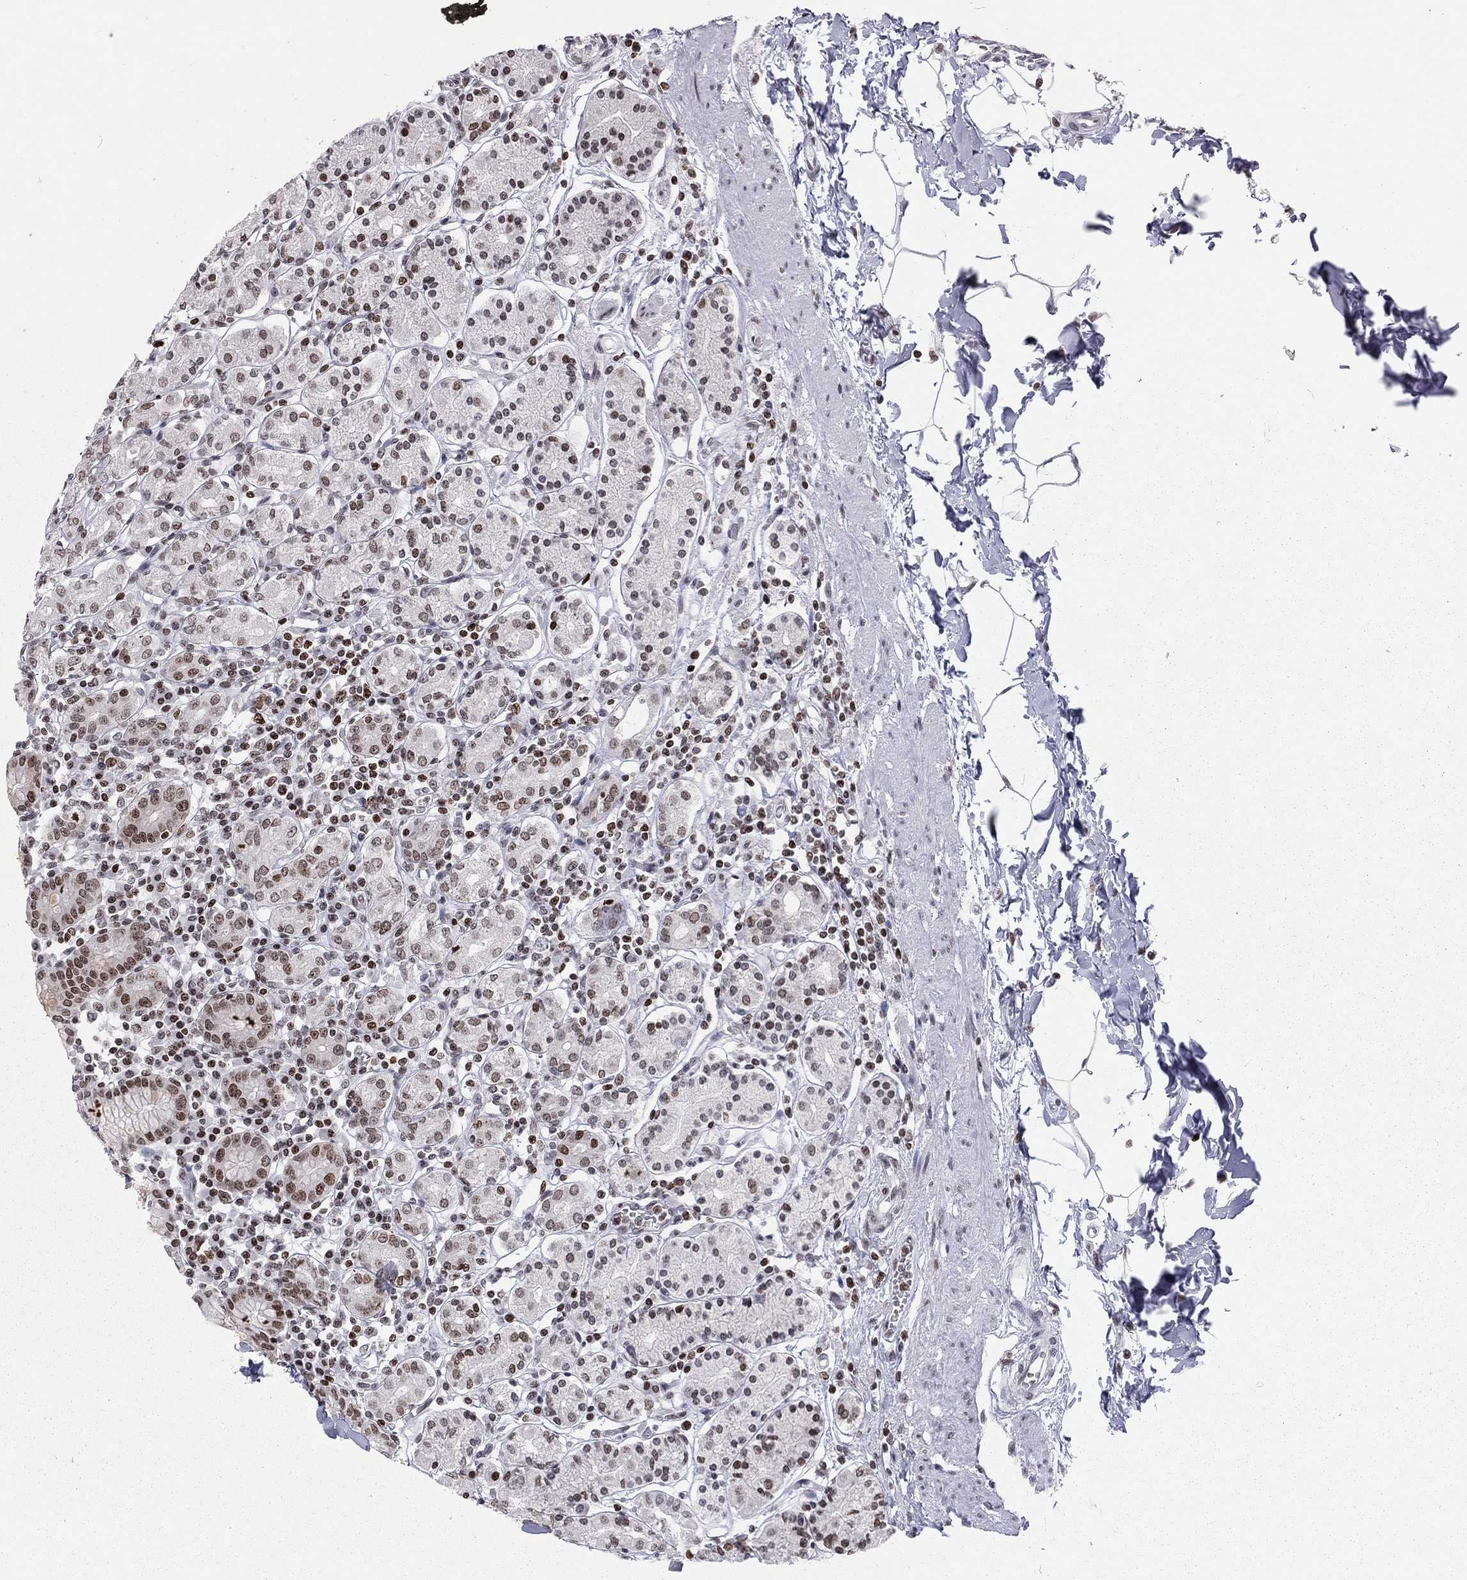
{"staining": {"intensity": "strong", "quantity": "25%-75%", "location": "nuclear"}, "tissue": "stomach", "cell_type": "Glandular cells", "image_type": "normal", "snomed": [{"axis": "morphology", "description": "Normal tissue, NOS"}, {"axis": "topography", "description": "Stomach, upper"}, {"axis": "topography", "description": "Stomach"}], "caption": "Glandular cells reveal high levels of strong nuclear expression in approximately 25%-75% of cells in unremarkable human stomach.", "gene": "H2AX", "patient": {"sex": "male", "age": 62}}